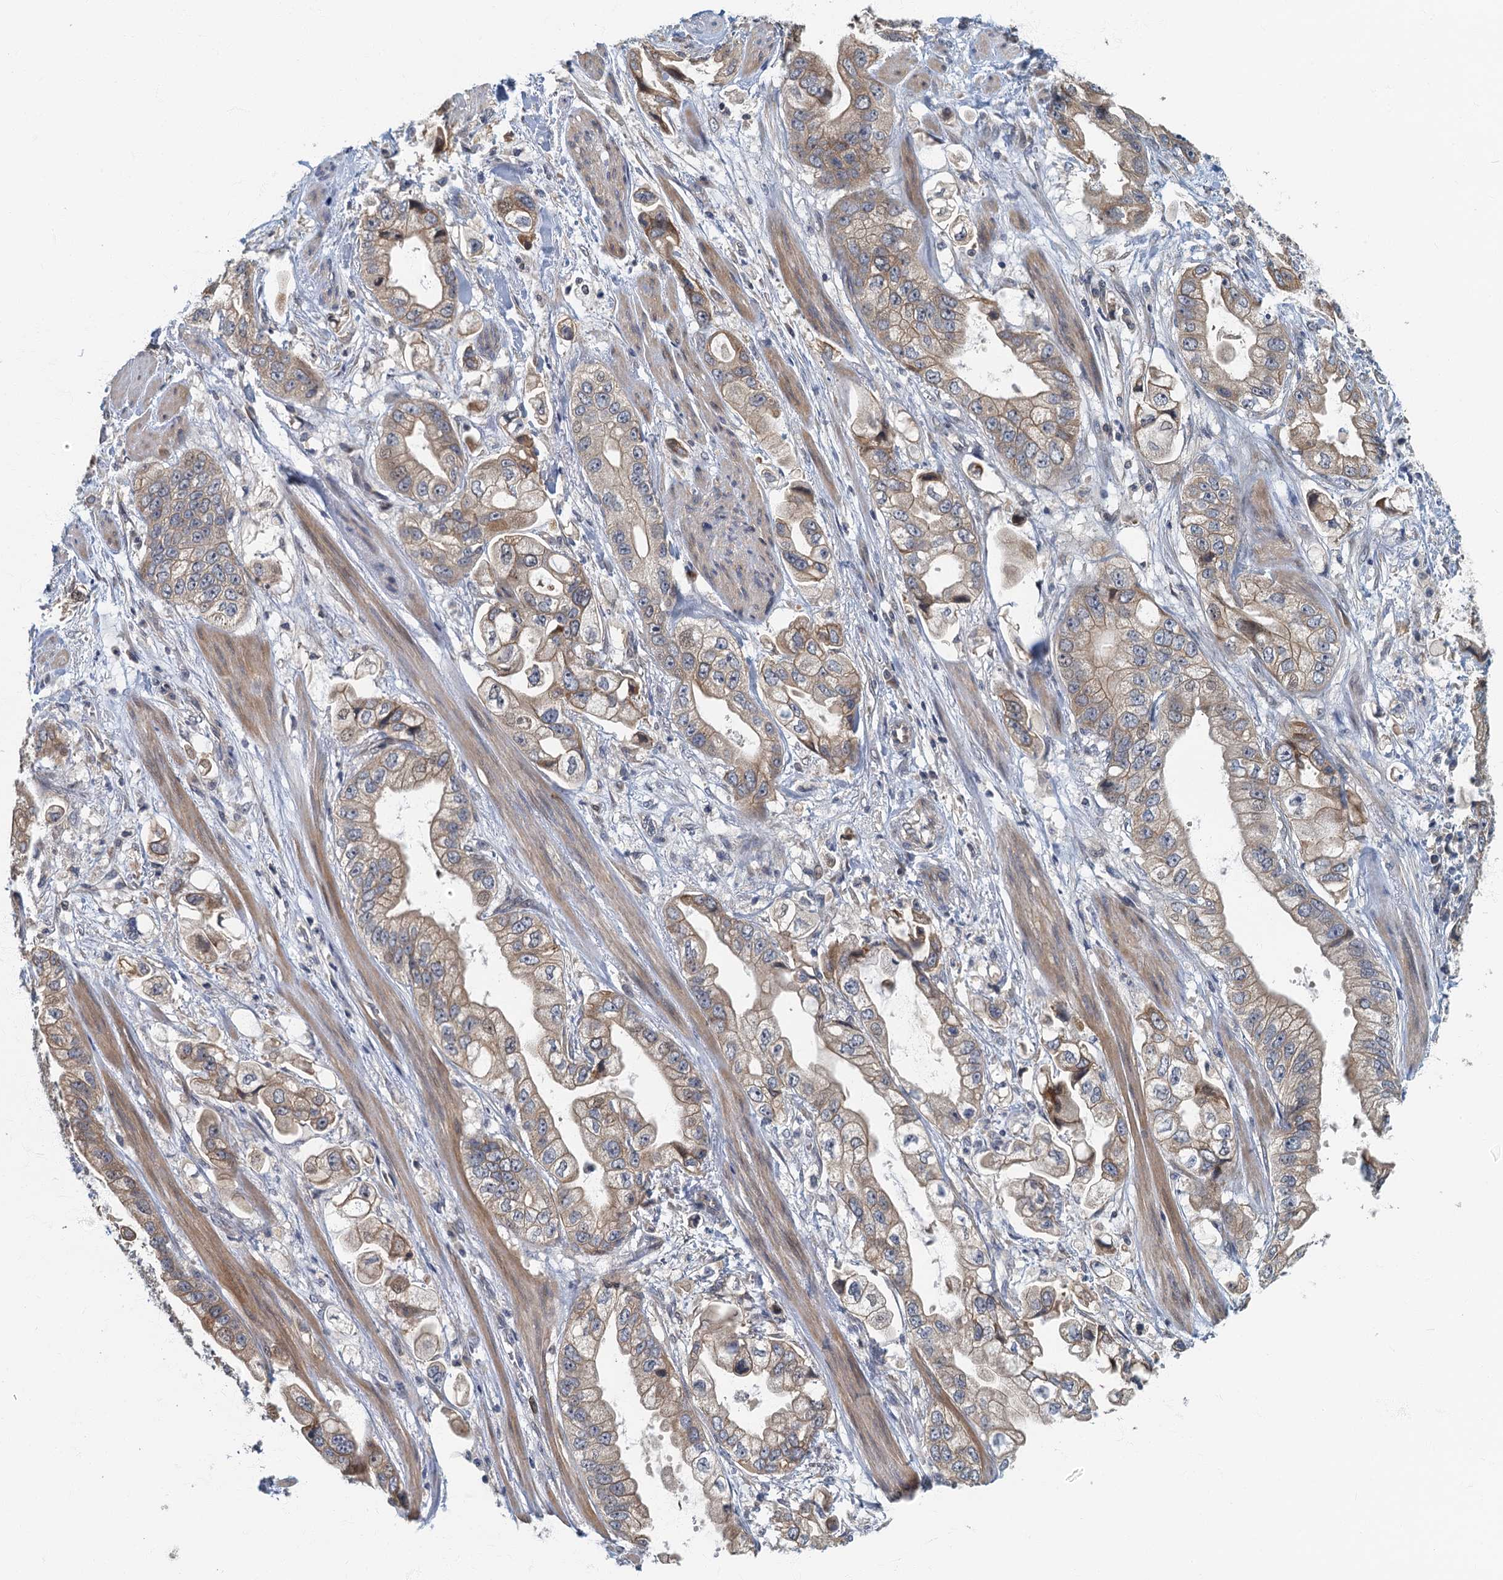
{"staining": {"intensity": "weak", "quantity": "25%-75%", "location": "cytoplasmic/membranous"}, "tissue": "stomach cancer", "cell_type": "Tumor cells", "image_type": "cancer", "snomed": [{"axis": "morphology", "description": "Adenocarcinoma, NOS"}, {"axis": "topography", "description": "Stomach"}], "caption": "Stomach cancer (adenocarcinoma) stained with DAB (3,3'-diaminobenzidine) immunohistochemistry shows low levels of weak cytoplasmic/membranous positivity in about 25%-75% of tumor cells.", "gene": "CKAP2L", "patient": {"sex": "male", "age": 62}}